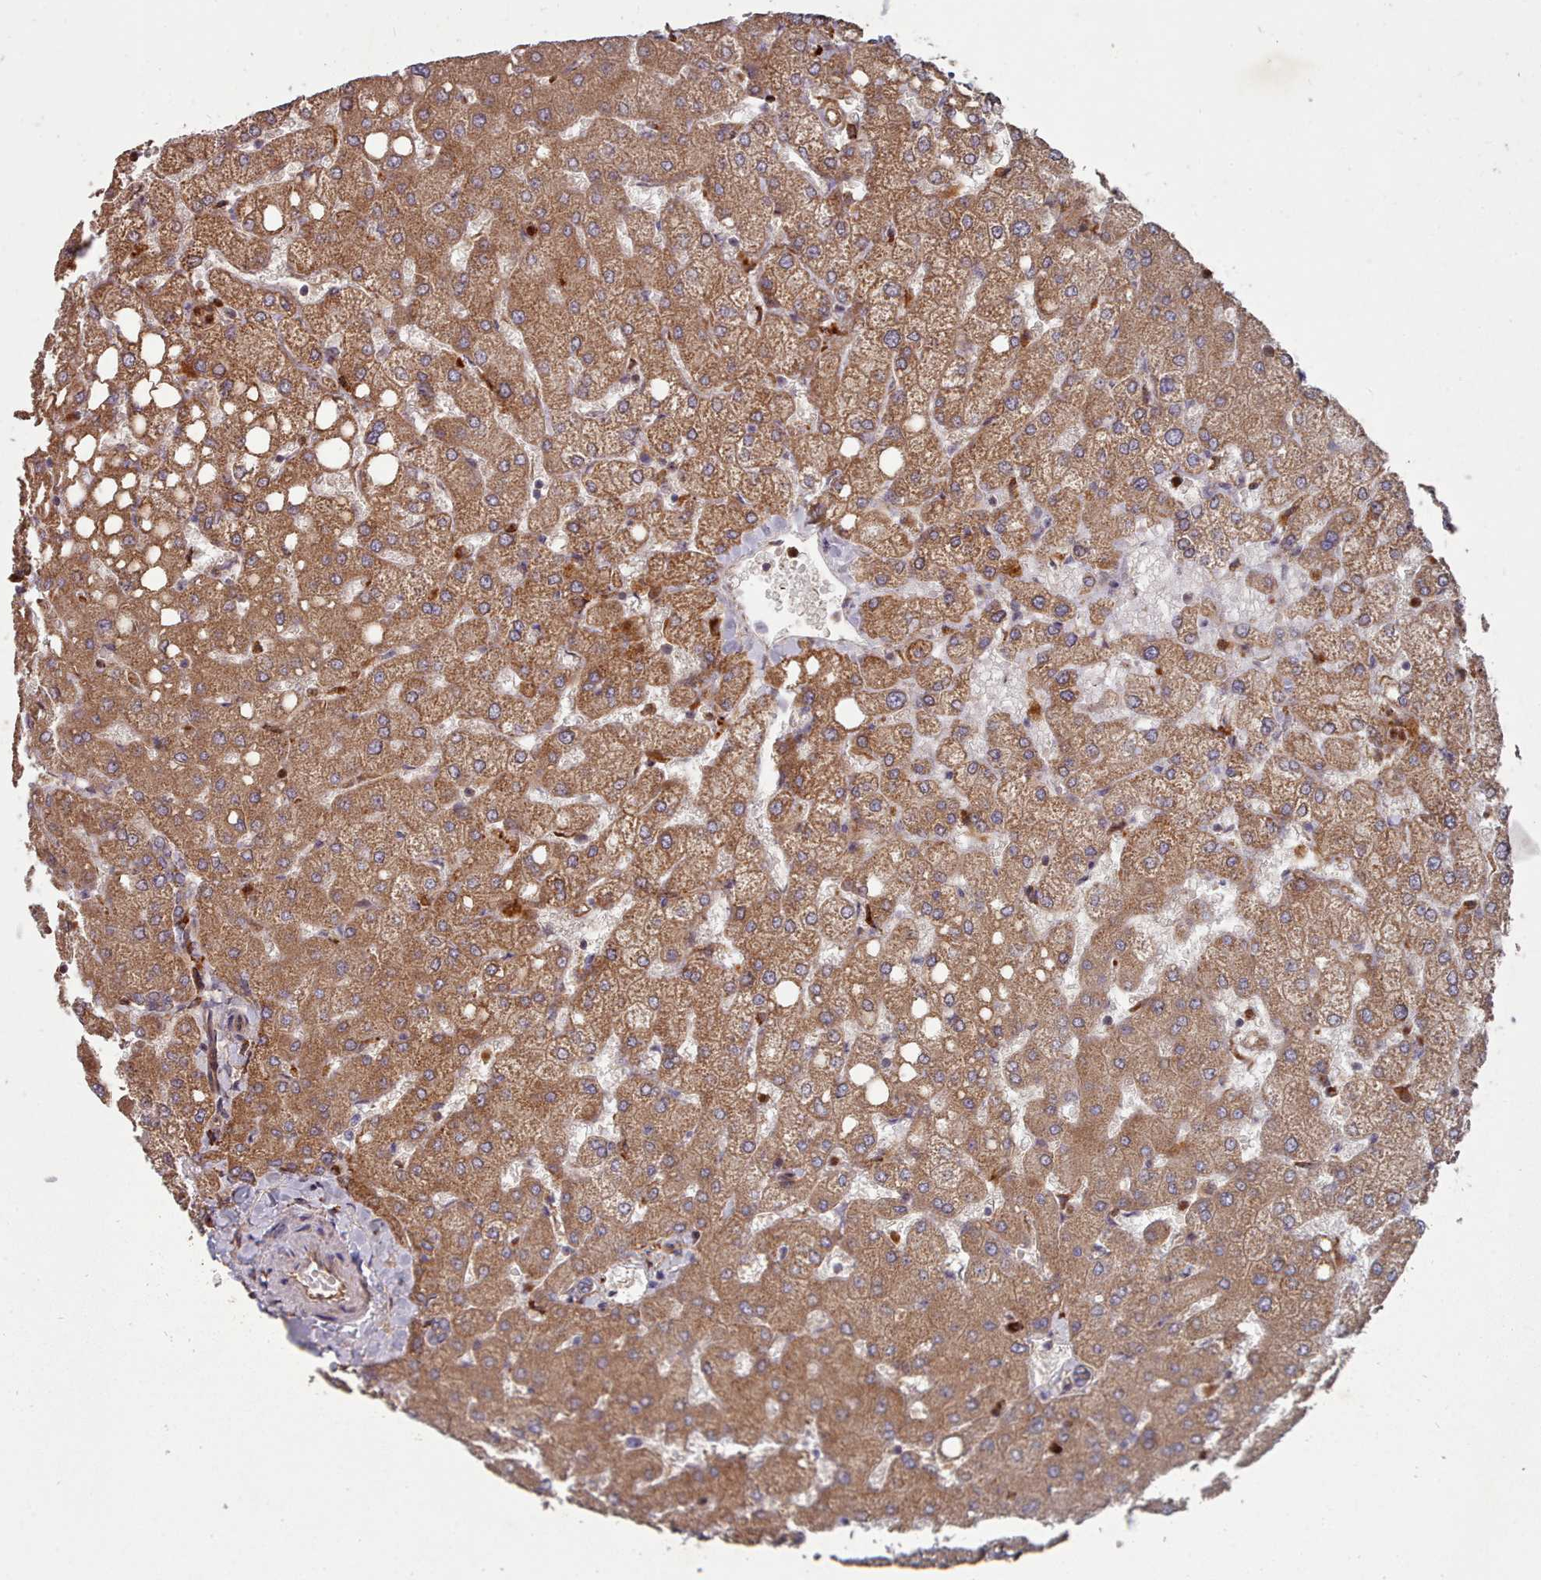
{"staining": {"intensity": "weak", "quantity": ">75%", "location": "cytoplasmic/membranous"}, "tissue": "liver", "cell_type": "Cholangiocytes", "image_type": "normal", "snomed": [{"axis": "morphology", "description": "Normal tissue, NOS"}, {"axis": "topography", "description": "Liver"}], "caption": "Weak cytoplasmic/membranous staining for a protein is identified in about >75% of cholangiocytes of normal liver using immunohistochemistry.", "gene": "THSD7B", "patient": {"sex": "female", "age": 54}}